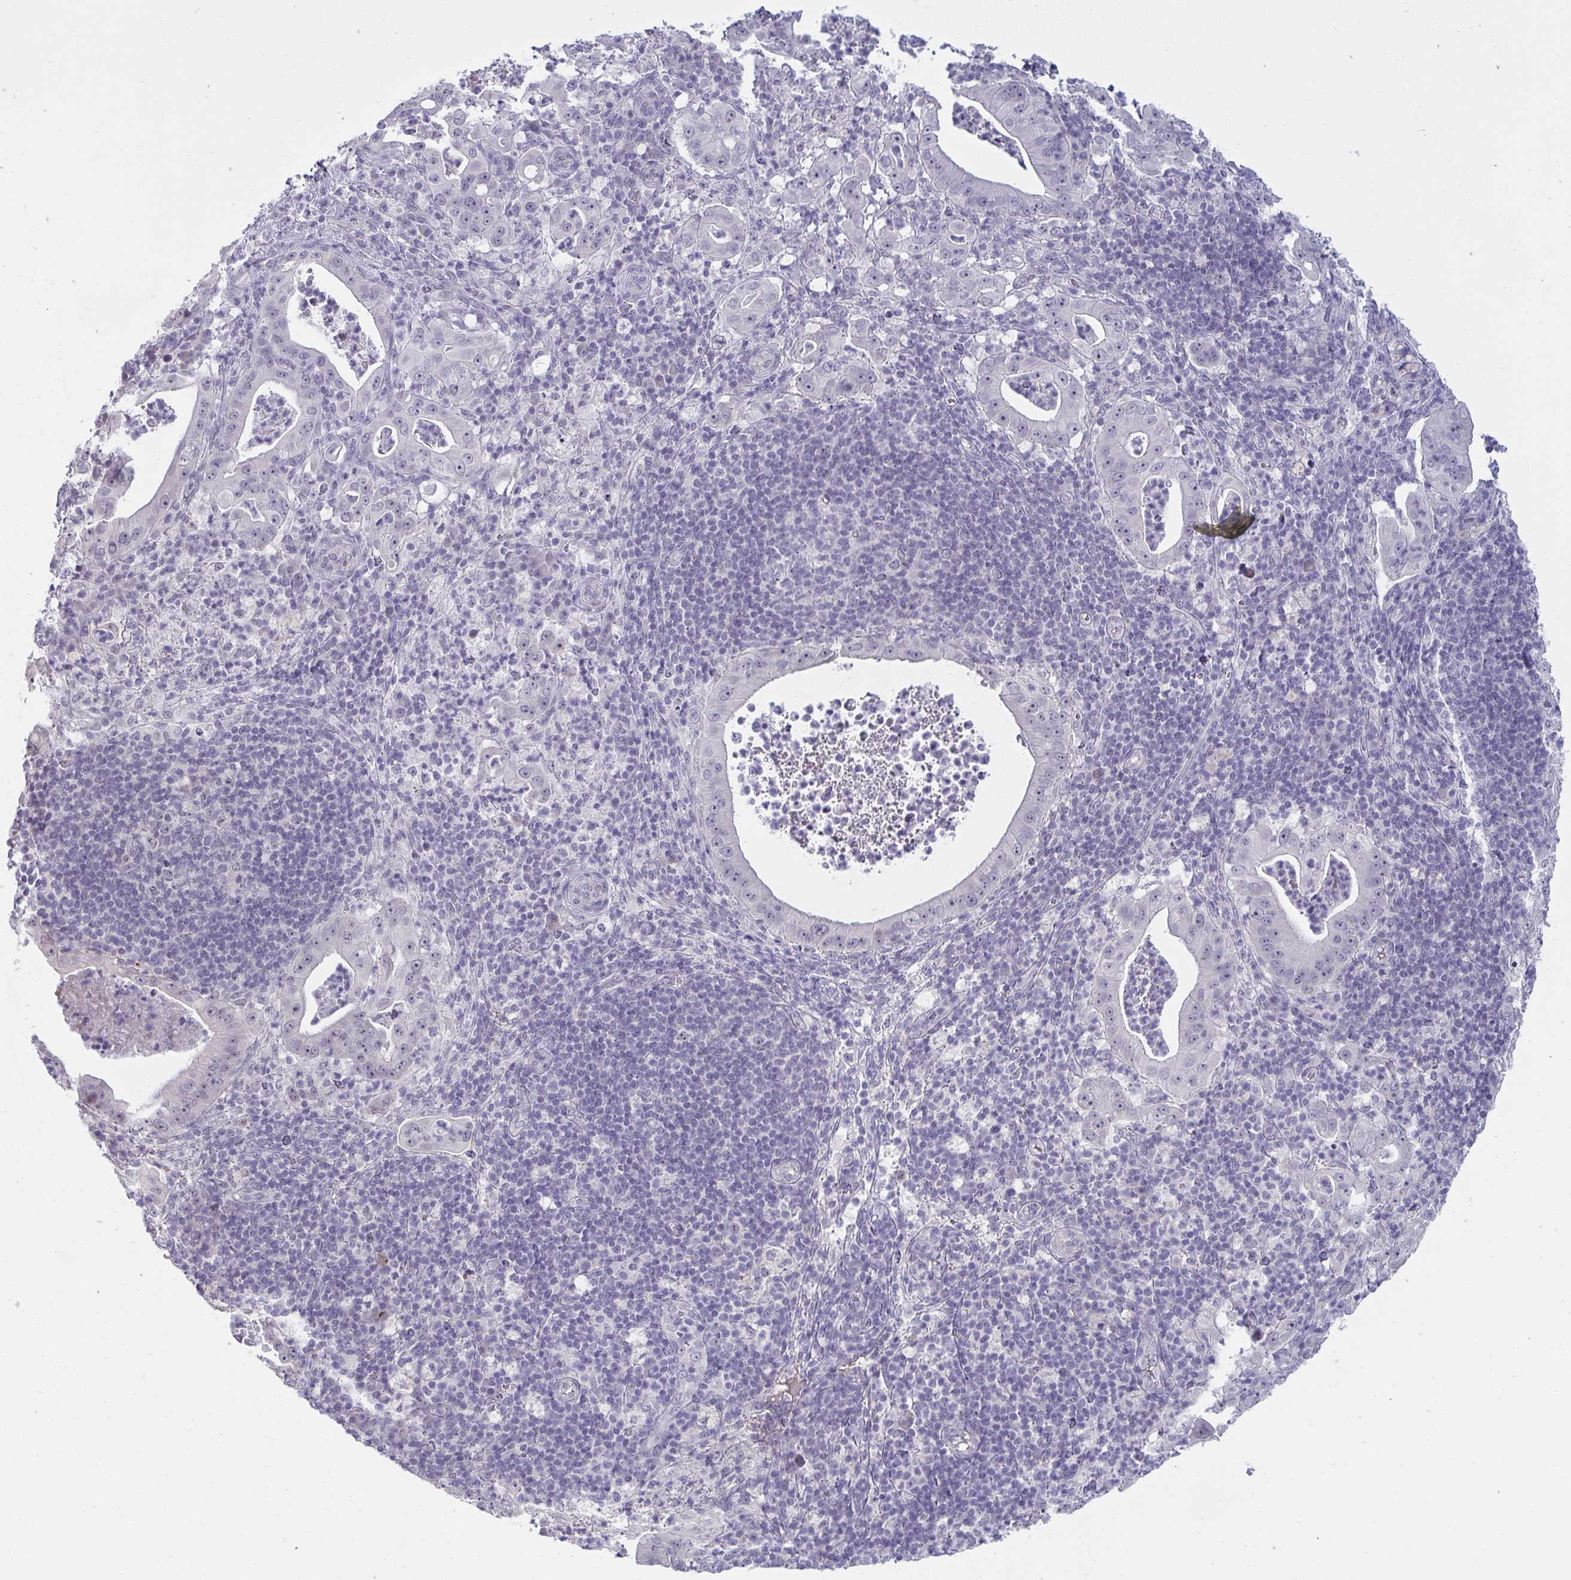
{"staining": {"intensity": "negative", "quantity": "none", "location": "none"}, "tissue": "pancreatic cancer", "cell_type": "Tumor cells", "image_type": "cancer", "snomed": [{"axis": "morphology", "description": "Adenocarcinoma, NOS"}, {"axis": "topography", "description": "Pancreas"}], "caption": "Immunohistochemistry (IHC) of pancreatic adenocarcinoma reveals no expression in tumor cells. (Stains: DAB immunohistochemistry with hematoxylin counter stain, Microscopy: brightfield microscopy at high magnification).", "gene": "RNASEH1", "patient": {"sex": "male", "age": 71}}